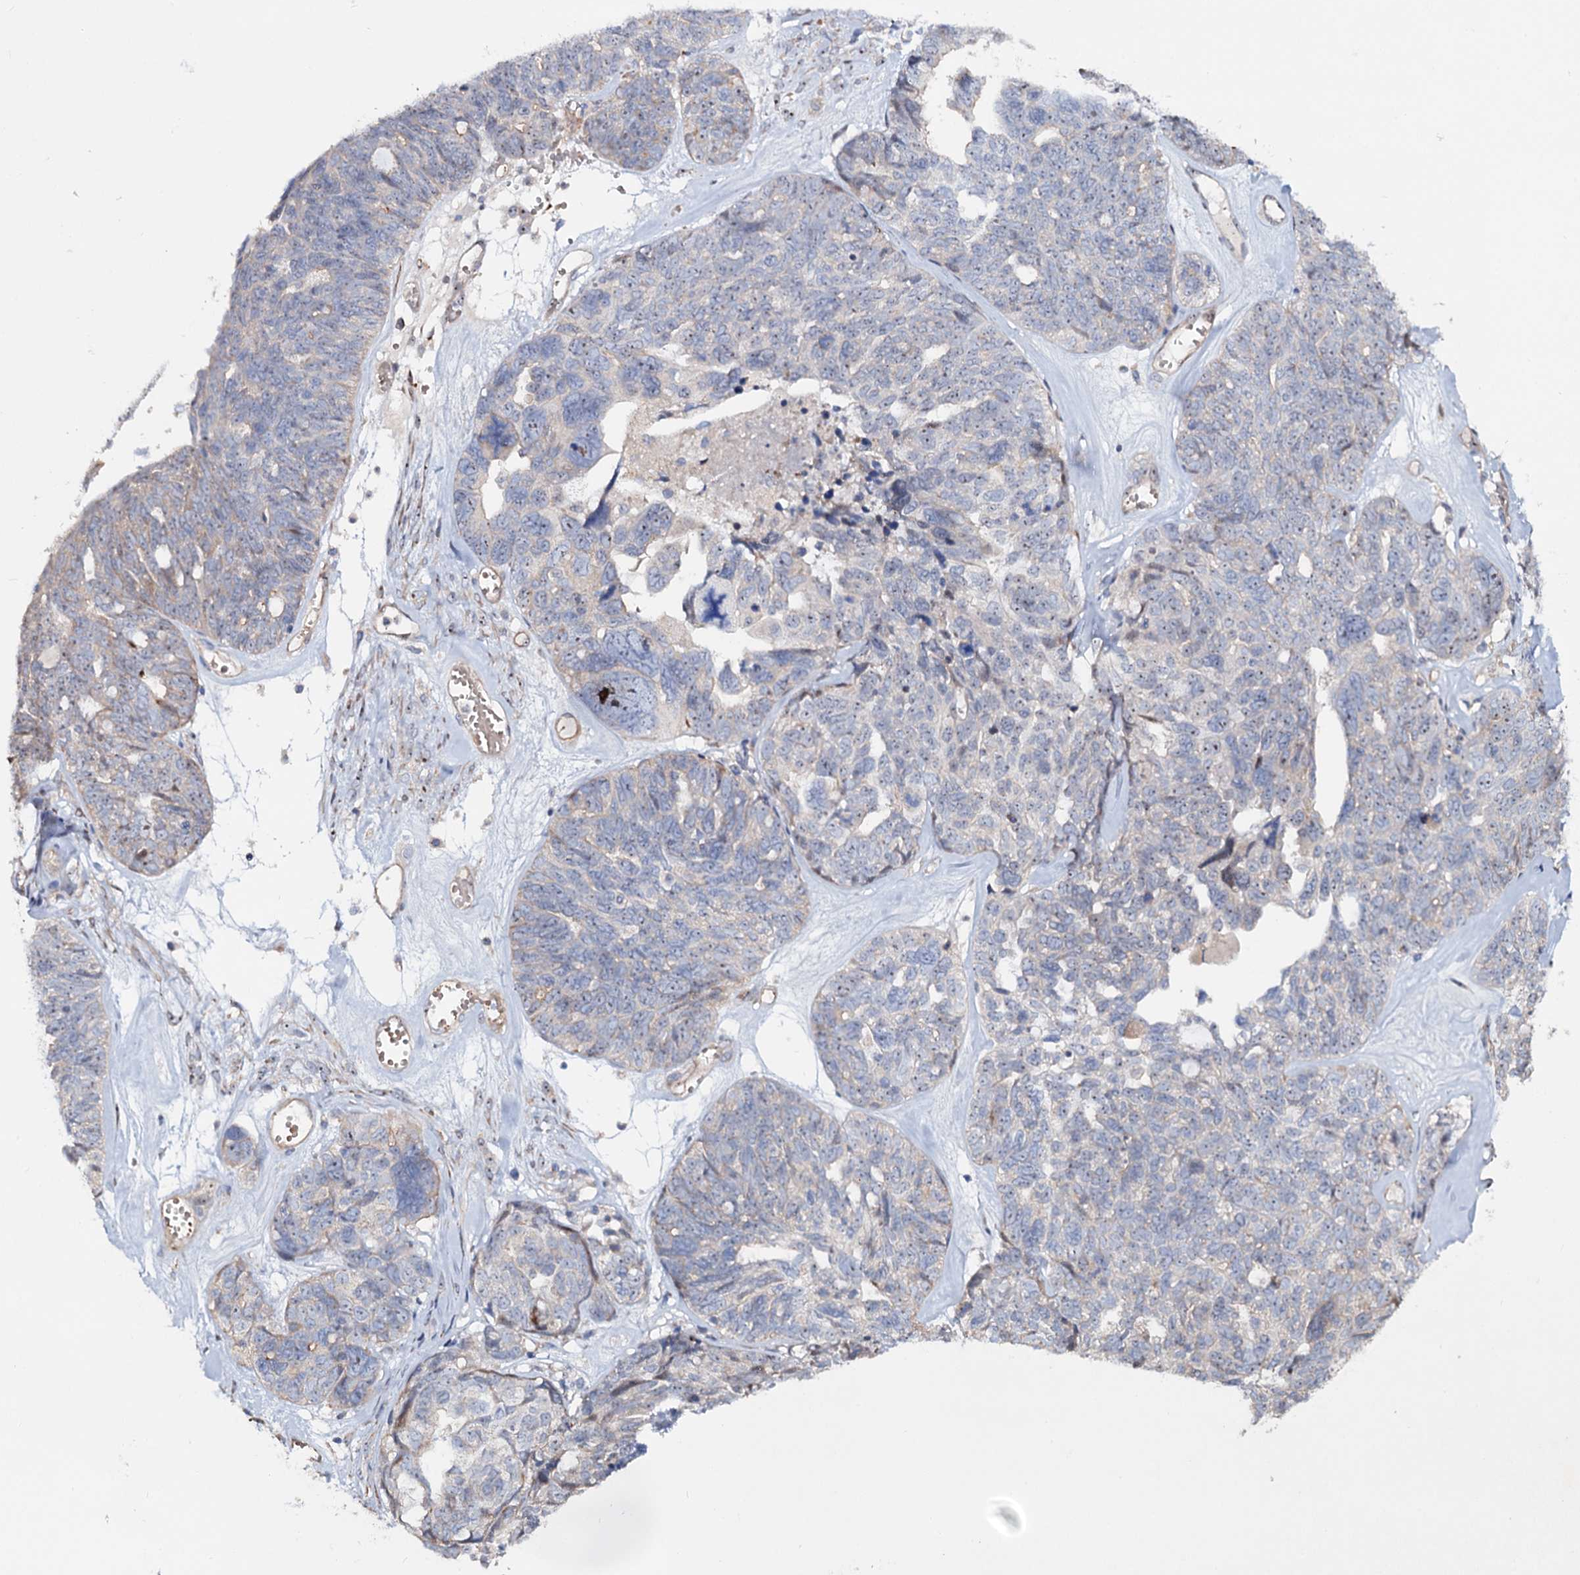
{"staining": {"intensity": "negative", "quantity": "none", "location": "none"}, "tissue": "ovarian cancer", "cell_type": "Tumor cells", "image_type": "cancer", "snomed": [{"axis": "morphology", "description": "Cystadenocarcinoma, serous, NOS"}, {"axis": "topography", "description": "Ovary"}], "caption": "High power microscopy micrograph of an immunohistochemistry (IHC) micrograph of ovarian cancer, revealing no significant staining in tumor cells.", "gene": "PTDSS2", "patient": {"sex": "female", "age": 79}}